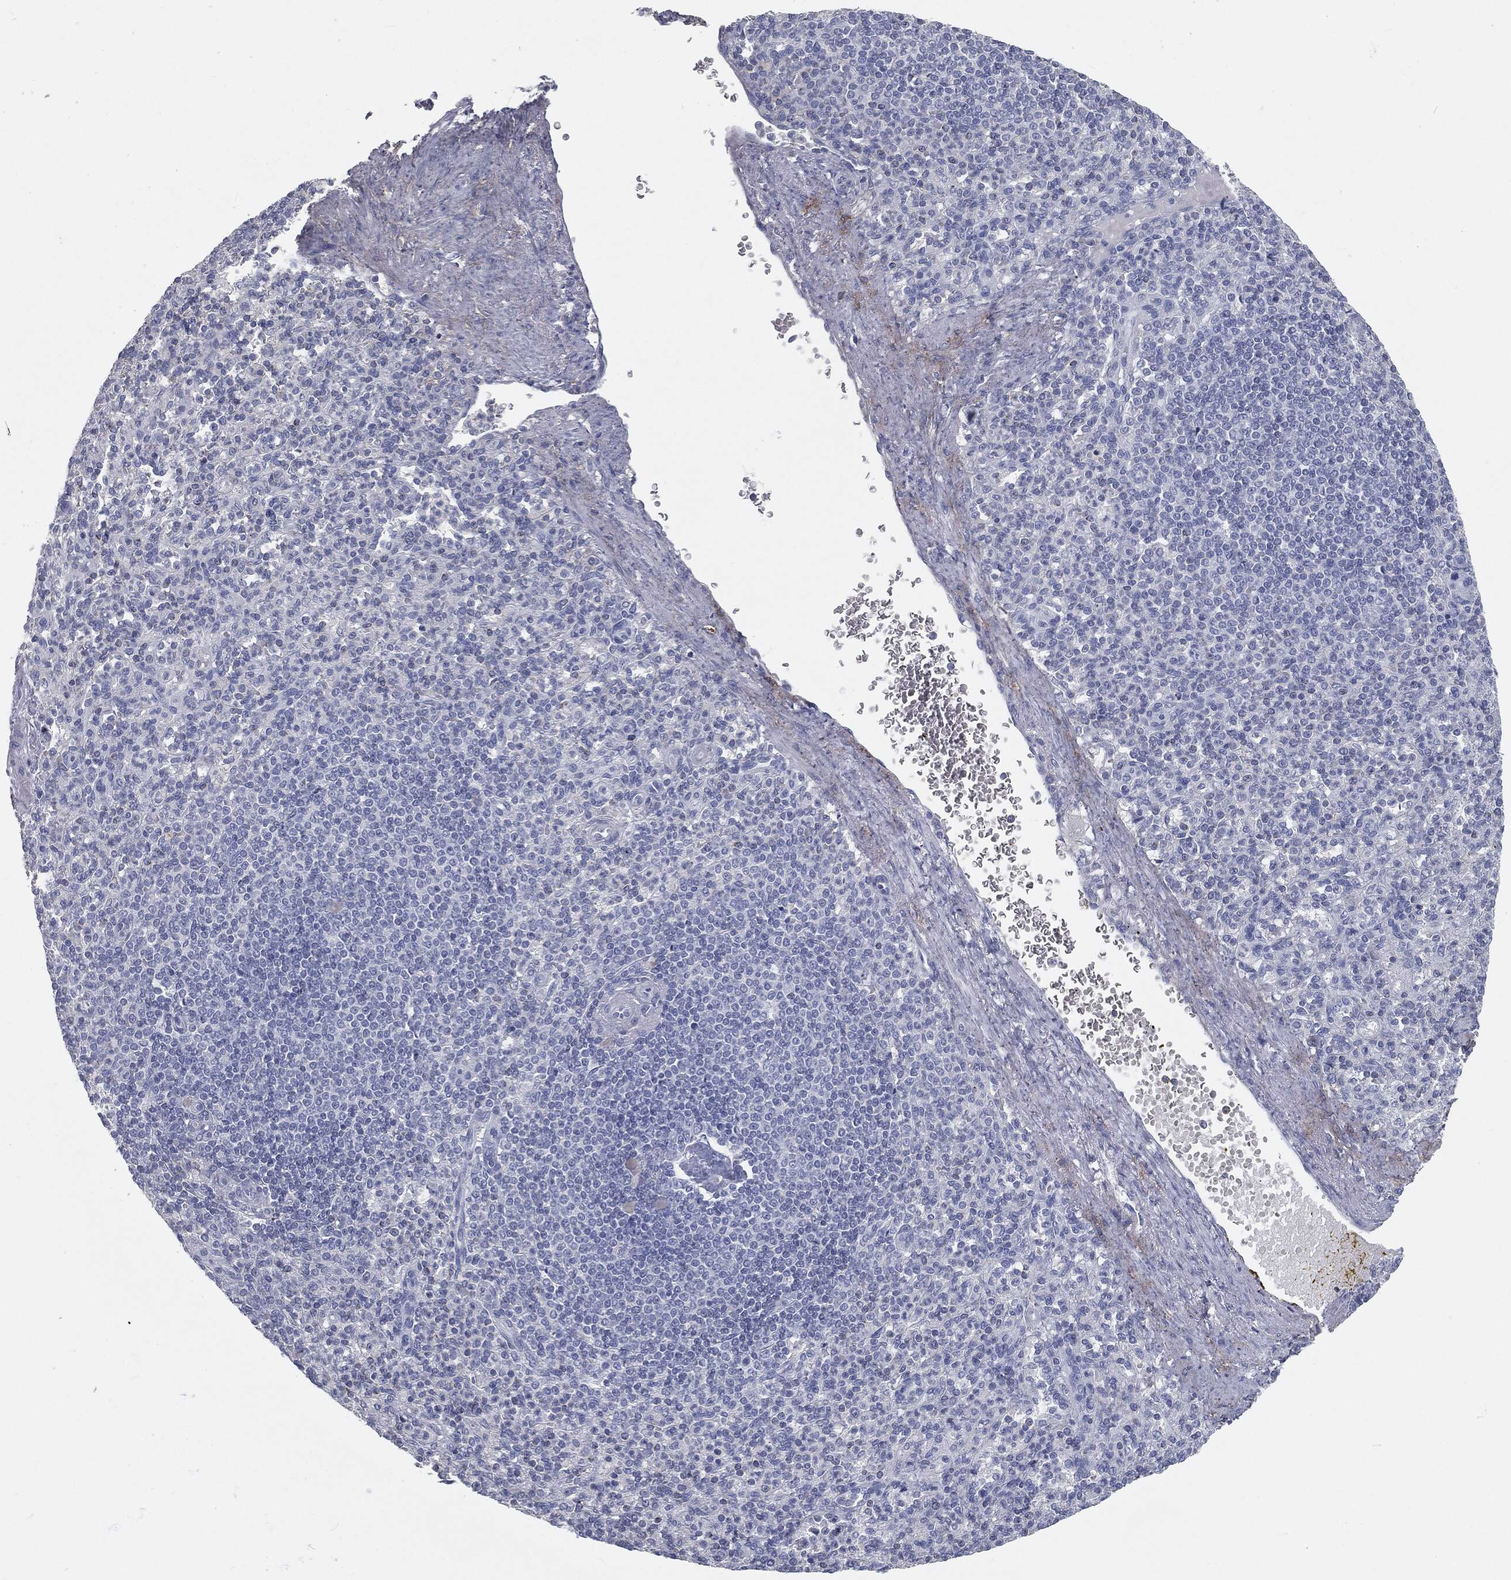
{"staining": {"intensity": "negative", "quantity": "none", "location": "none"}, "tissue": "spleen", "cell_type": "Cells in red pulp", "image_type": "normal", "snomed": [{"axis": "morphology", "description": "Normal tissue, NOS"}, {"axis": "topography", "description": "Spleen"}], "caption": "This is an immunohistochemistry histopathology image of unremarkable human spleen. There is no expression in cells in red pulp.", "gene": "CAV3", "patient": {"sex": "female", "age": 74}}